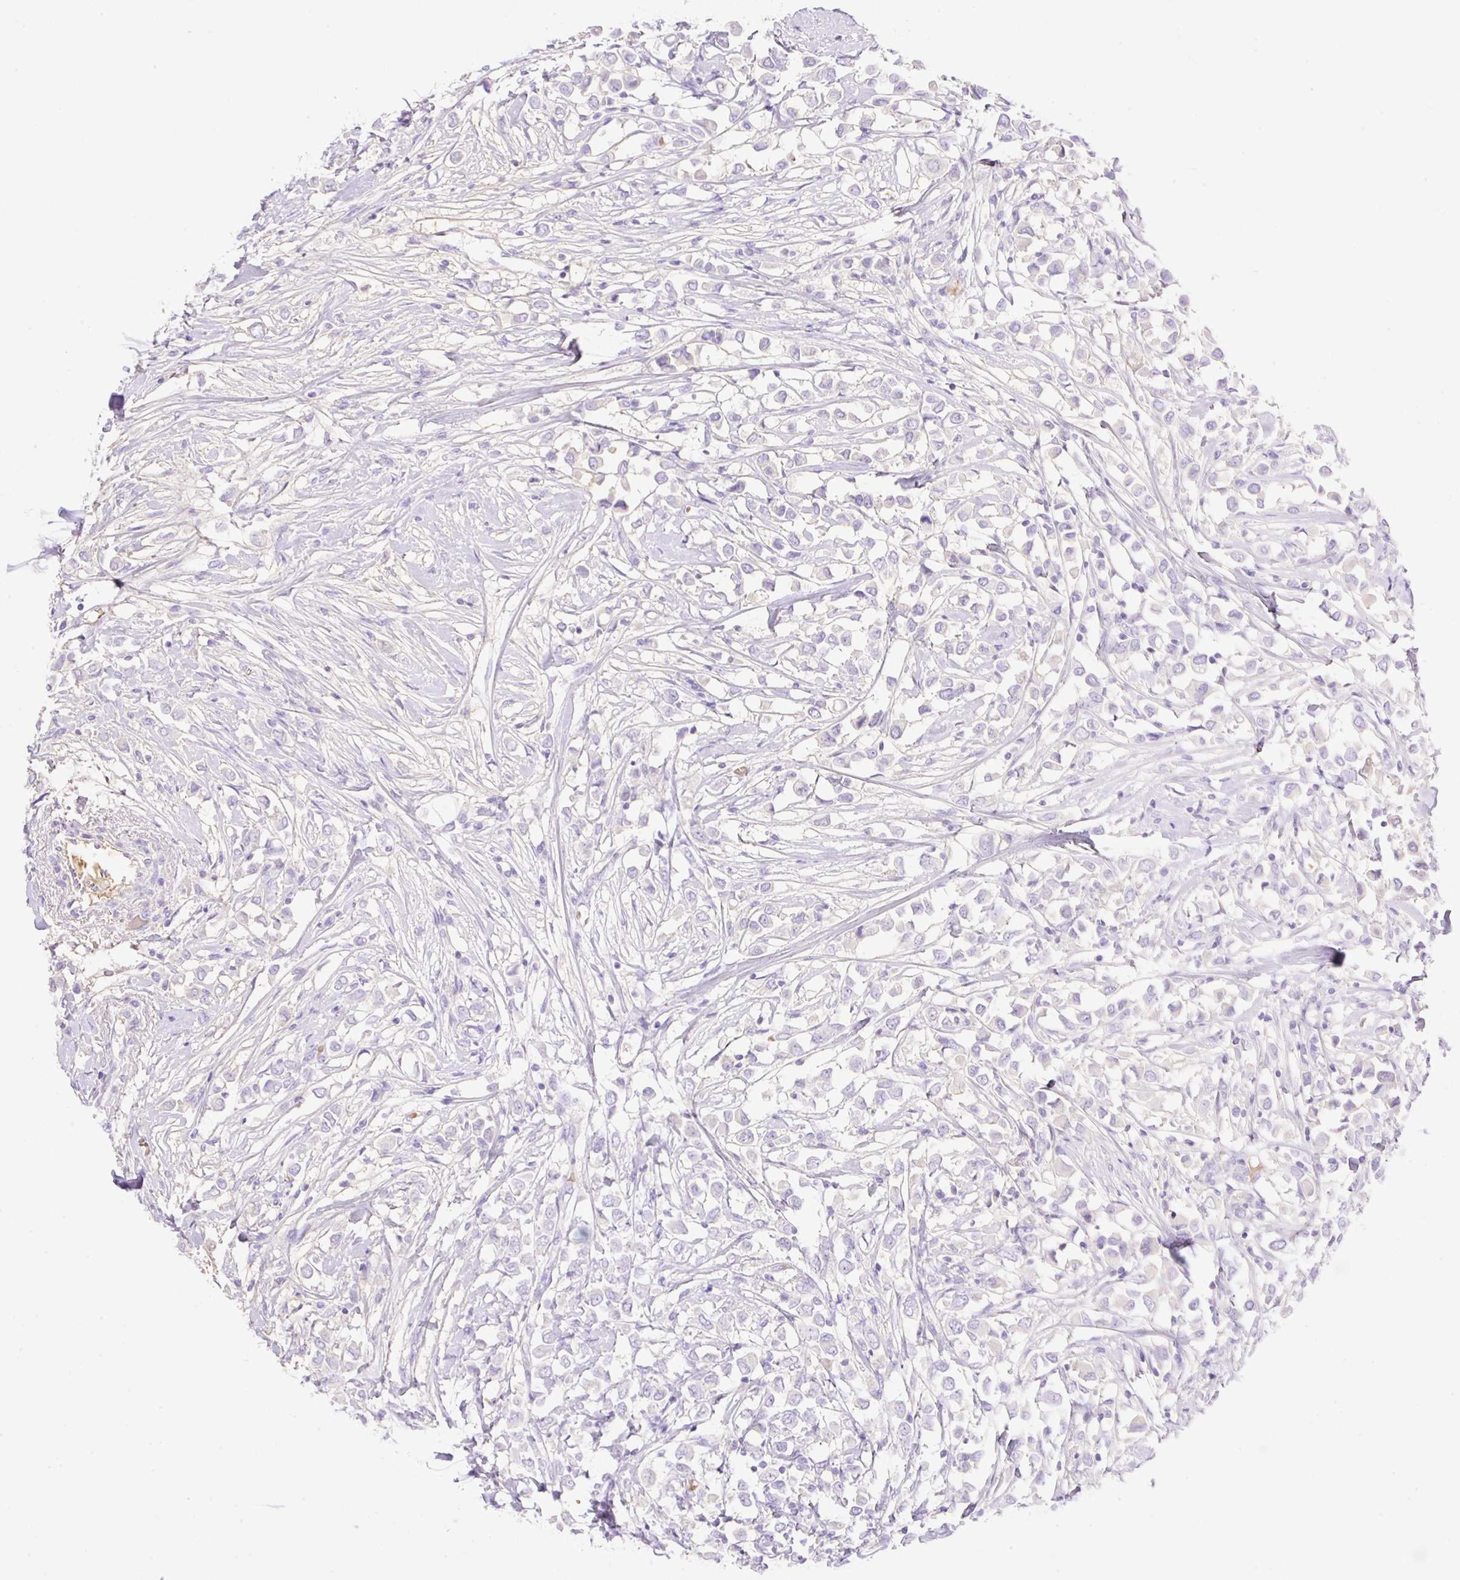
{"staining": {"intensity": "negative", "quantity": "none", "location": "none"}, "tissue": "breast cancer", "cell_type": "Tumor cells", "image_type": "cancer", "snomed": [{"axis": "morphology", "description": "Duct carcinoma"}, {"axis": "topography", "description": "Breast"}], "caption": "Histopathology image shows no protein positivity in tumor cells of breast infiltrating ductal carcinoma tissue.", "gene": "CDX1", "patient": {"sex": "female", "age": 61}}